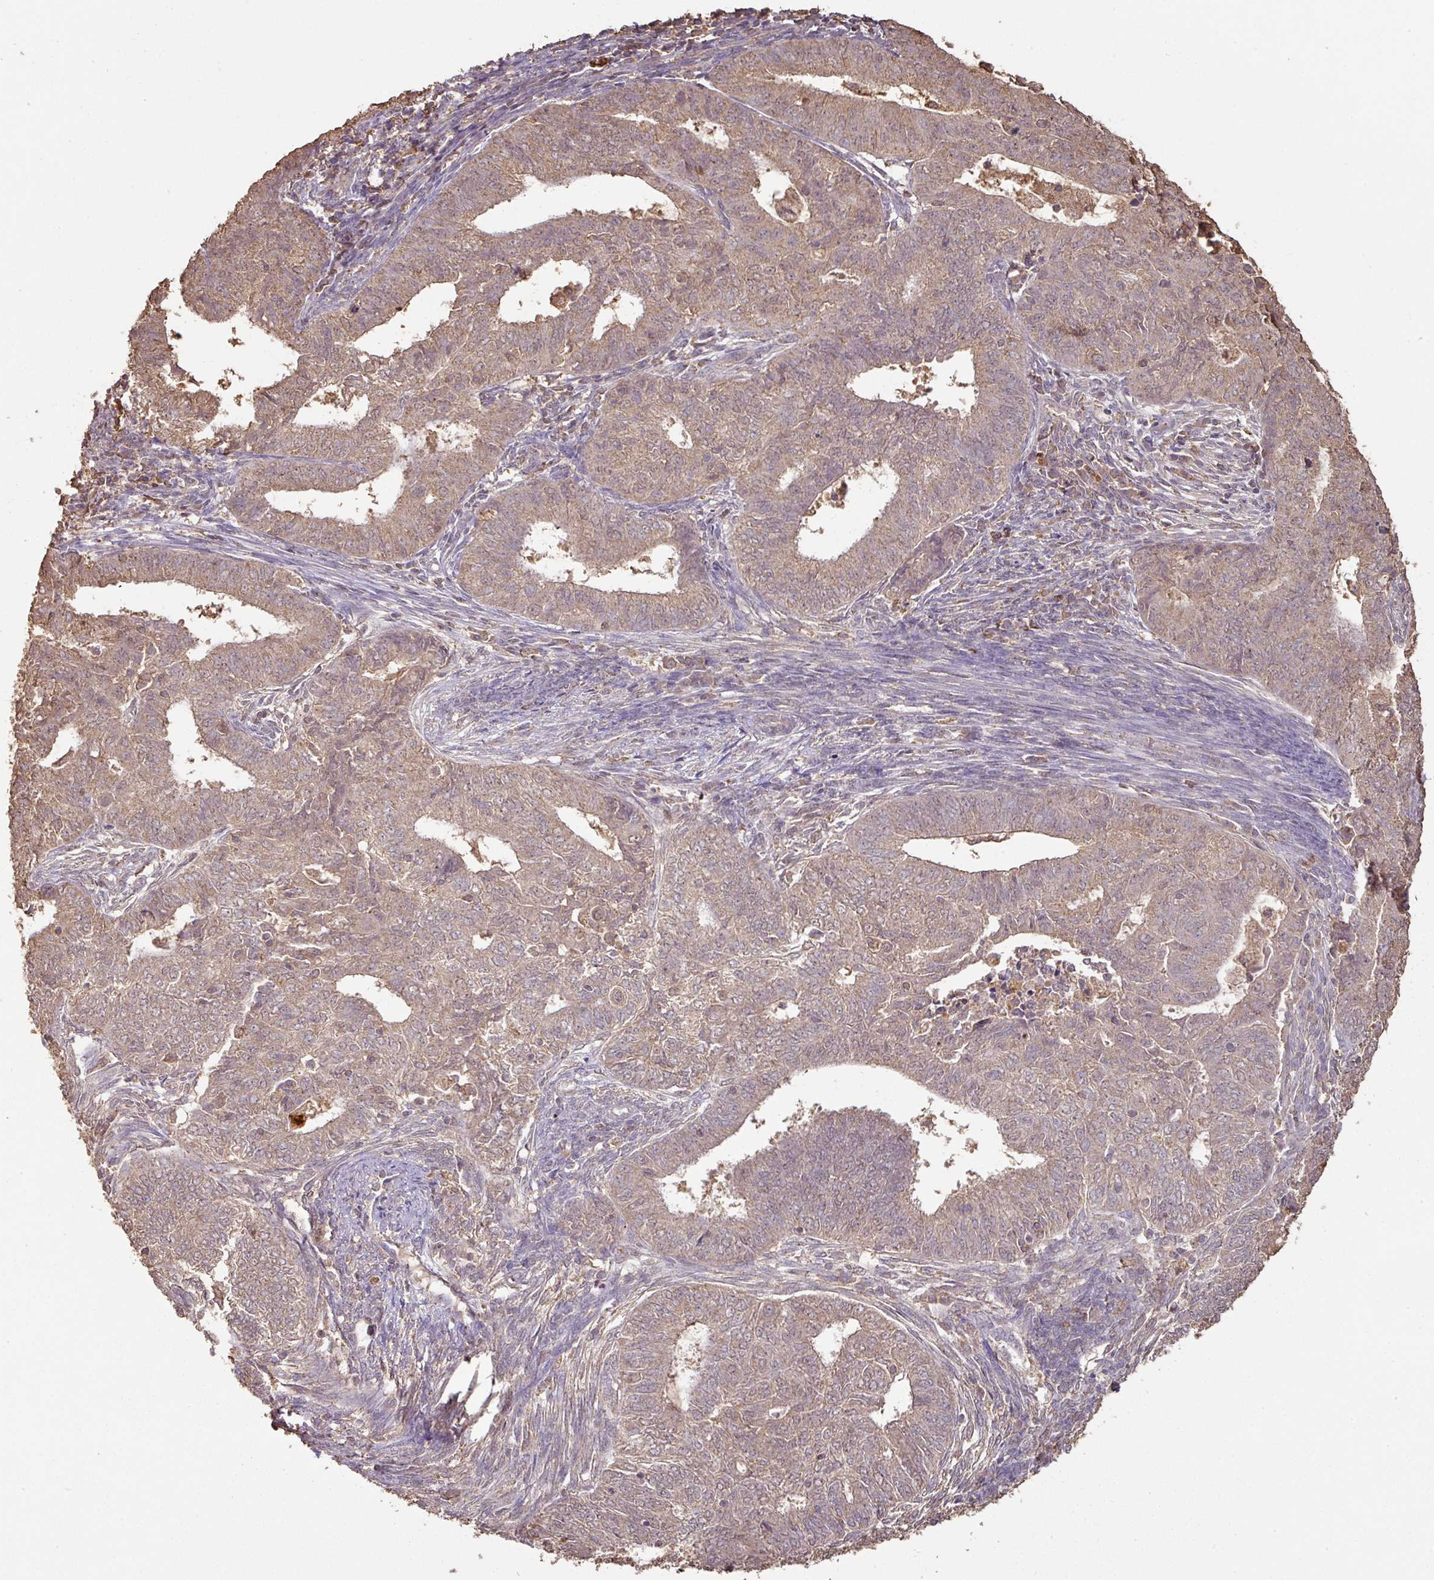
{"staining": {"intensity": "moderate", "quantity": ">75%", "location": "cytoplasmic/membranous"}, "tissue": "endometrial cancer", "cell_type": "Tumor cells", "image_type": "cancer", "snomed": [{"axis": "morphology", "description": "Adenocarcinoma, NOS"}, {"axis": "topography", "description": "Endometrium"}], "caption": "Moderate cytoplasmic/membranous expression is appreciated in approximately >75% of tumor cells in endometrial cancer (adenocarcinoma).", "gene": "ATAT1", "patient": {"sex": "female", "age": 62}}